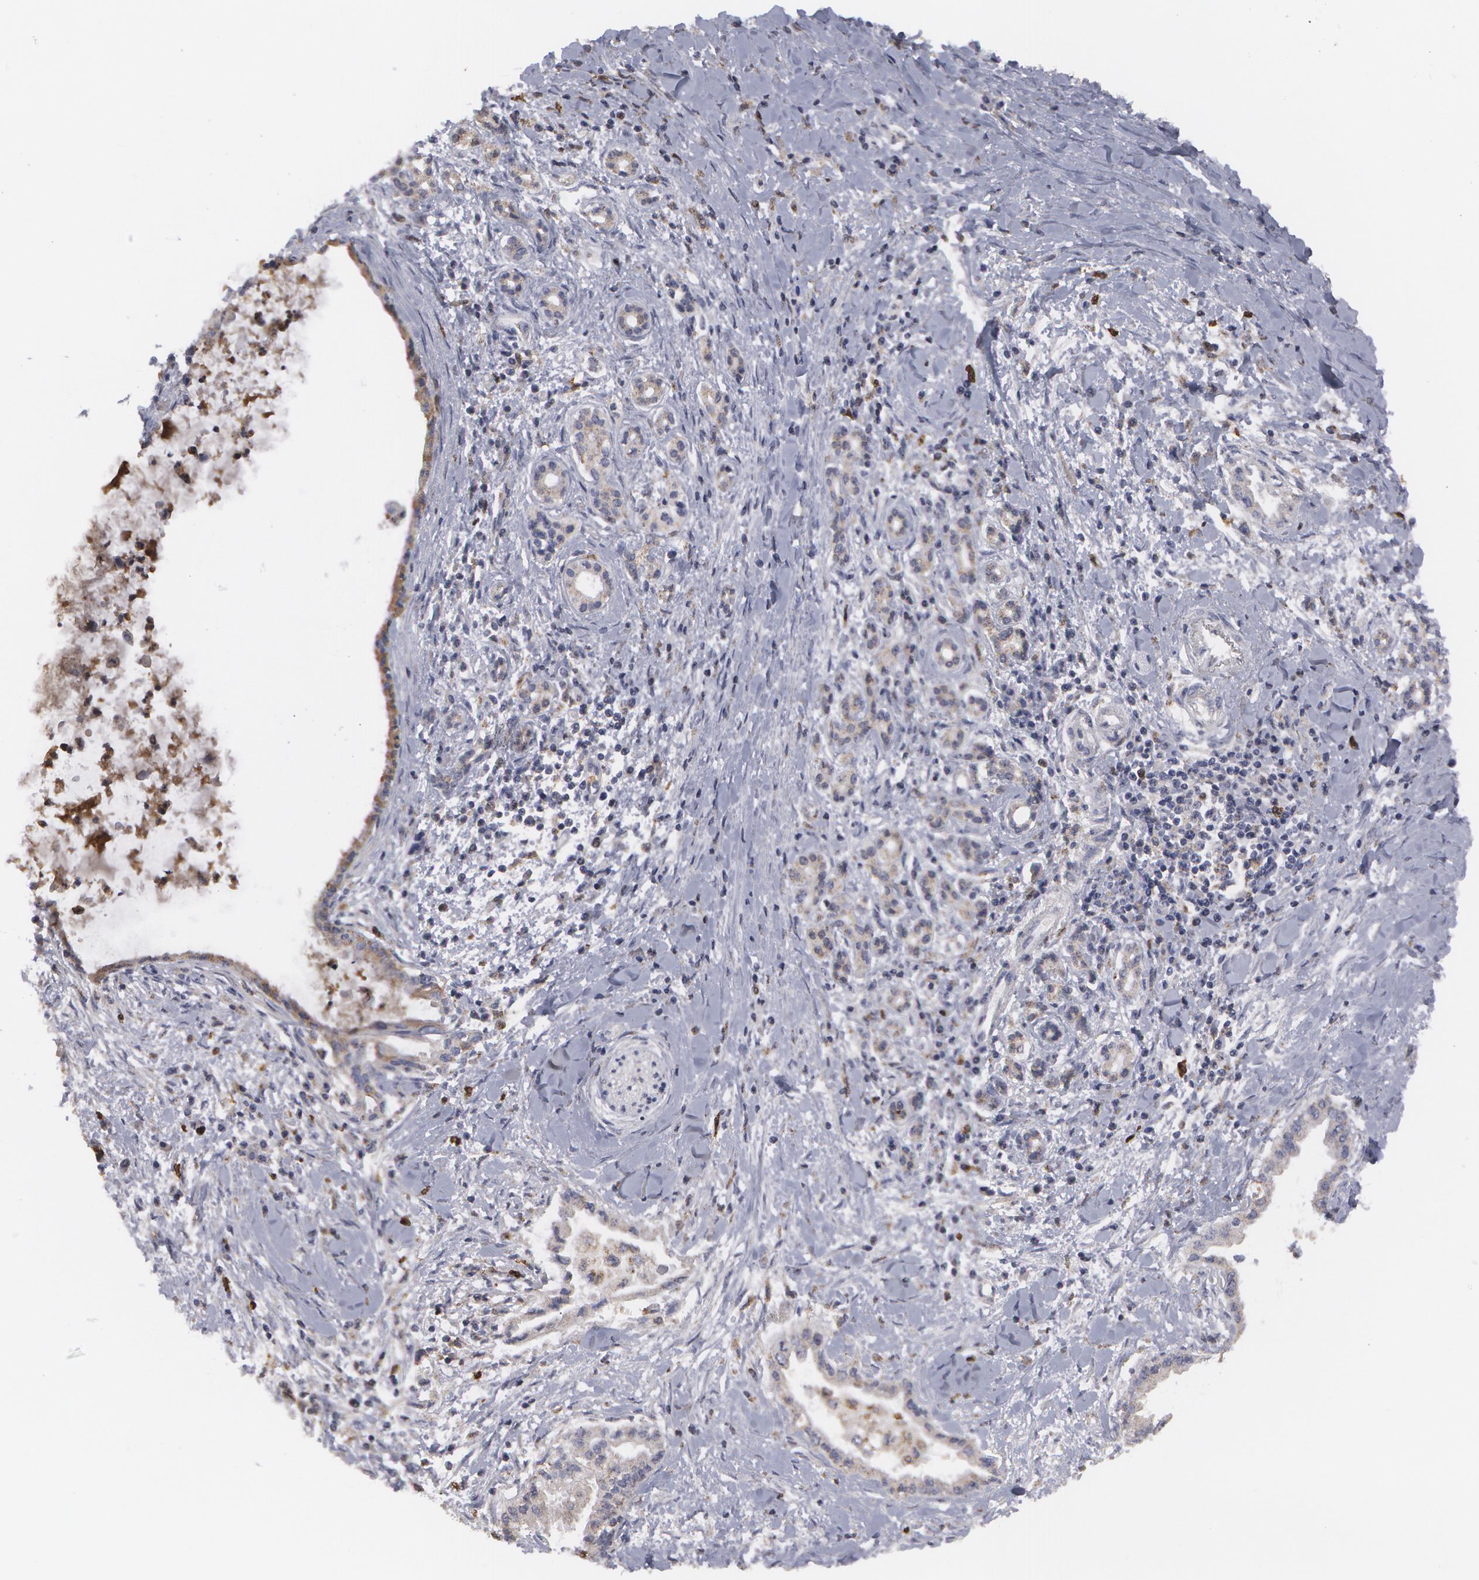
{"staining": {"intensity": "weak", "quantity": ">75%", "location": "cytoplasmic/membranous"}, "tissue": "pancreatic cancer", "cell_type": "Tumor cells", "image_type": "cancer", "snomed": [{"axis": "morphology", "description": "Adenocarcinoma, NOS"}, {"axis": "topography", "description": "Pancreas"}], "caption": "Protein staining shows weak cytoplasmic/membranous positivity in about >75% of tumor cells in pancreatic cancer (adenocarcinoma).", "gene": "CAT", "patient": {"sex": "female", "age": 64}}